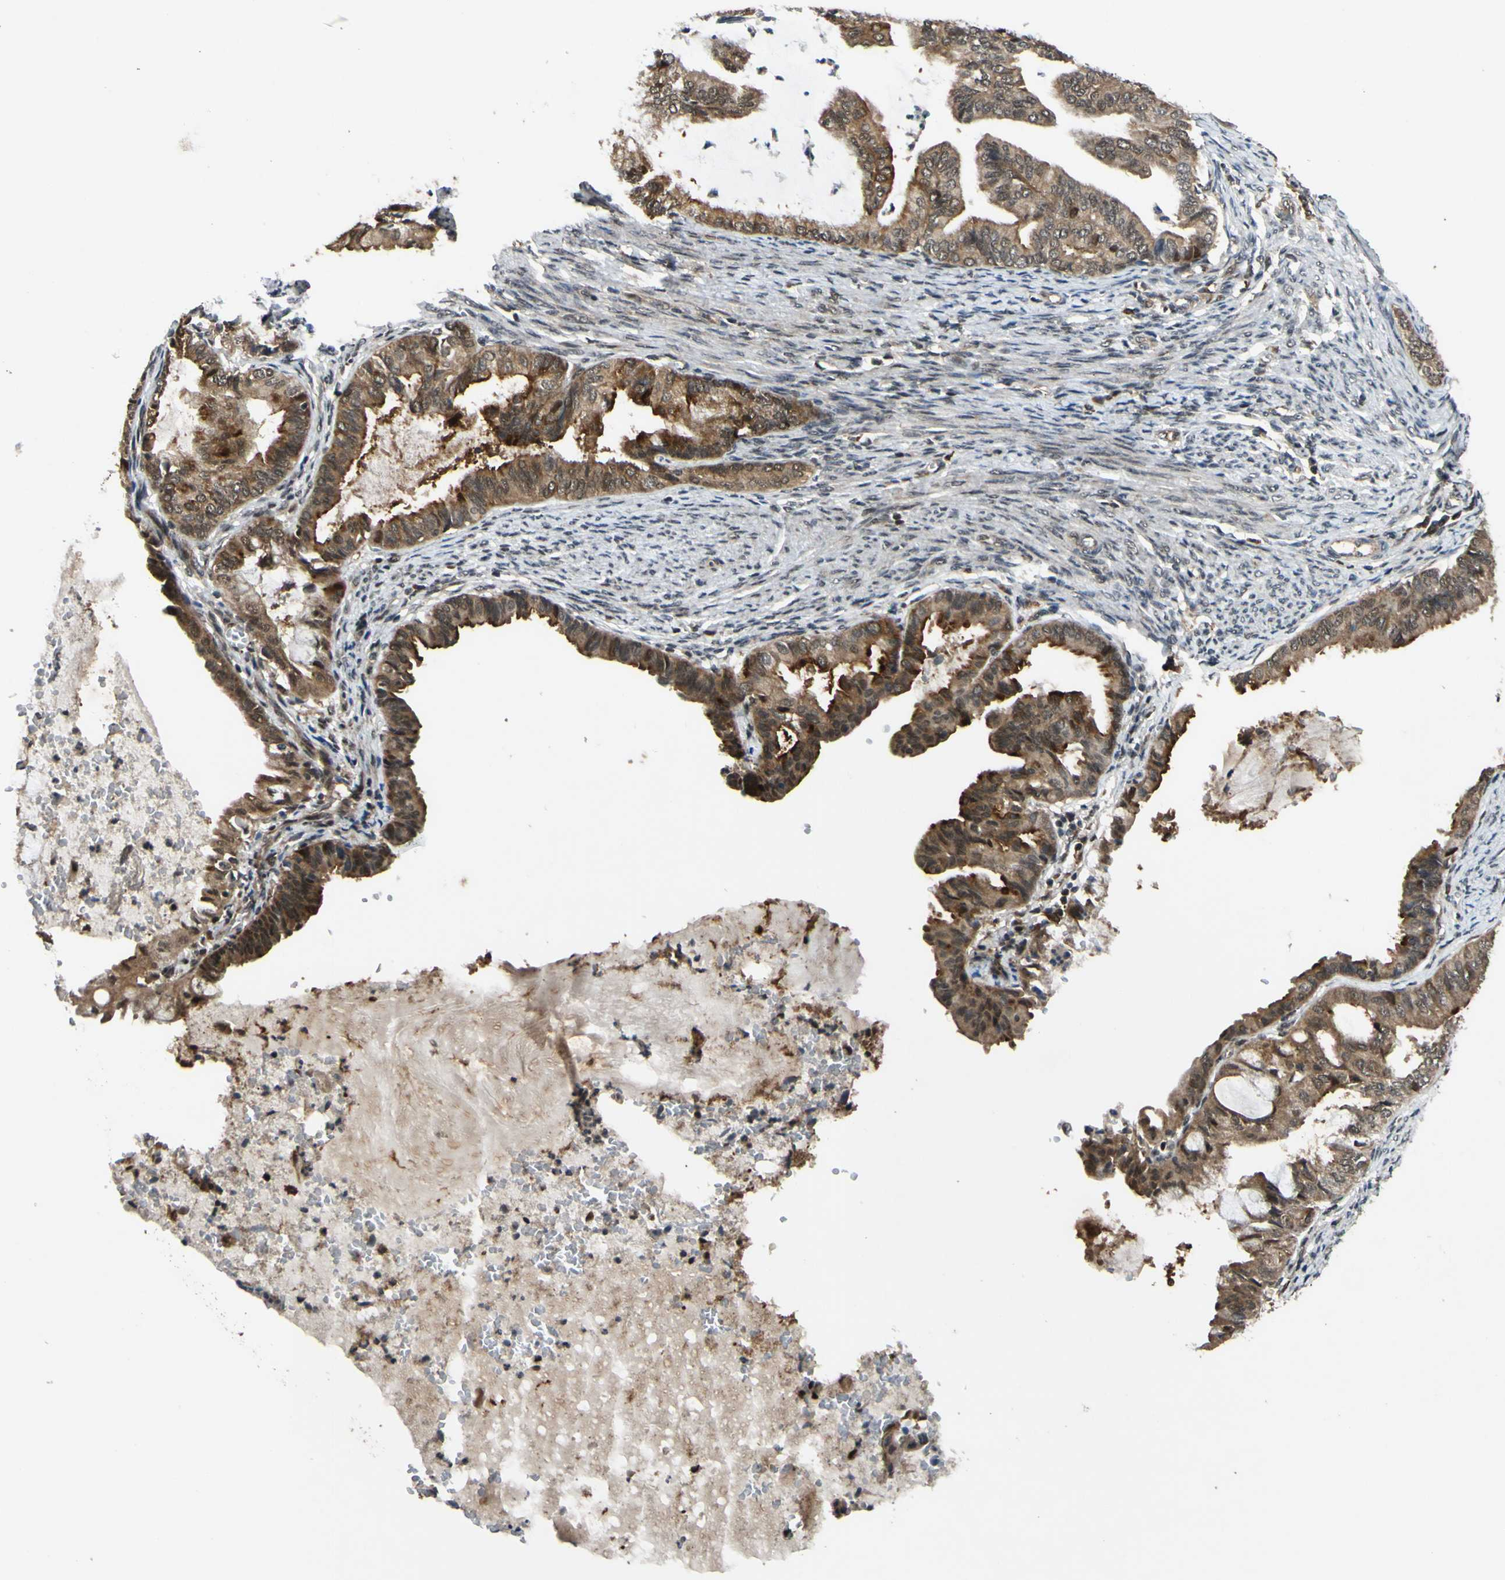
{"staining": {"intensity": "moderate", "quantity": ">75%", "location": "cytoplasmic/membranous"}, "tissue": "endometrial cancer", "cell_type": "Tumor cells", "image_type": "cancer", "snomed": [{"axis": "morphology", "description": "Adenocarcinoma, NOS"}, {"axis": "topography", "description": "Endometrium"}], "caption": "Human endometrial adenocarcinoma stained with a brown dye demonstrates moderate cytoplasmic/membranous positive staining in about >75% of tumor cells.", "gene": "ABCC8", "patient": {"sex": "female", "age": 86}}